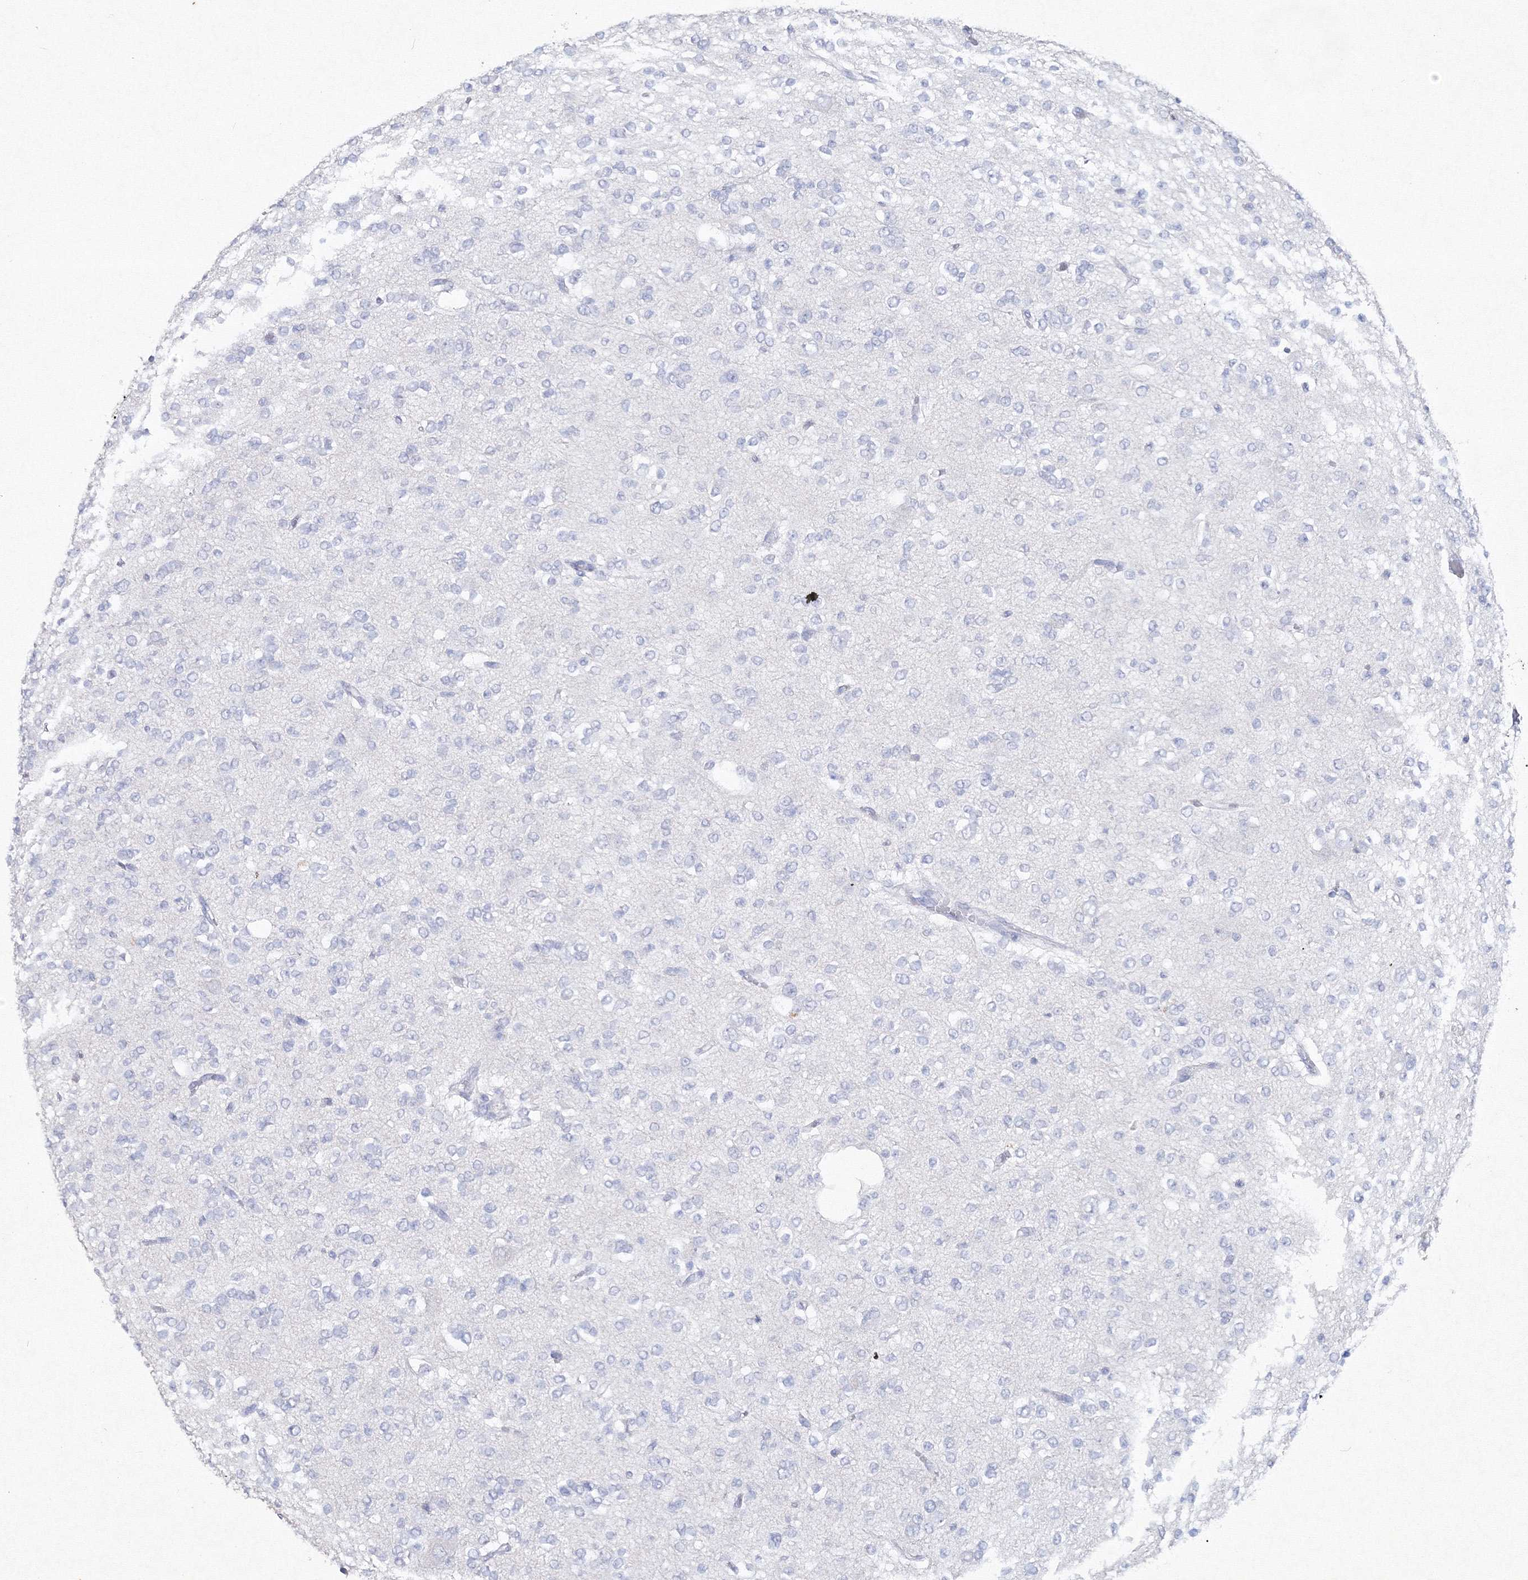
{"staining": {"intensity": "negative", "quantity": "none", "location": "none"}, "tissue": "glioma", "cell_type": "Tumor cells", "image_type": "cancer", "snomed": [{"axis": "morphology", "description": "Glioma, malignant, Low grade"}, {"axis": "topography", "description": "Brain"}], "caption": "Glioma stained for a protein using immunohistochemistry (IHC) exhibits no expression tumor cells.", "gene": "GCKR", "patient": {"sex": "male", "age": 38}}